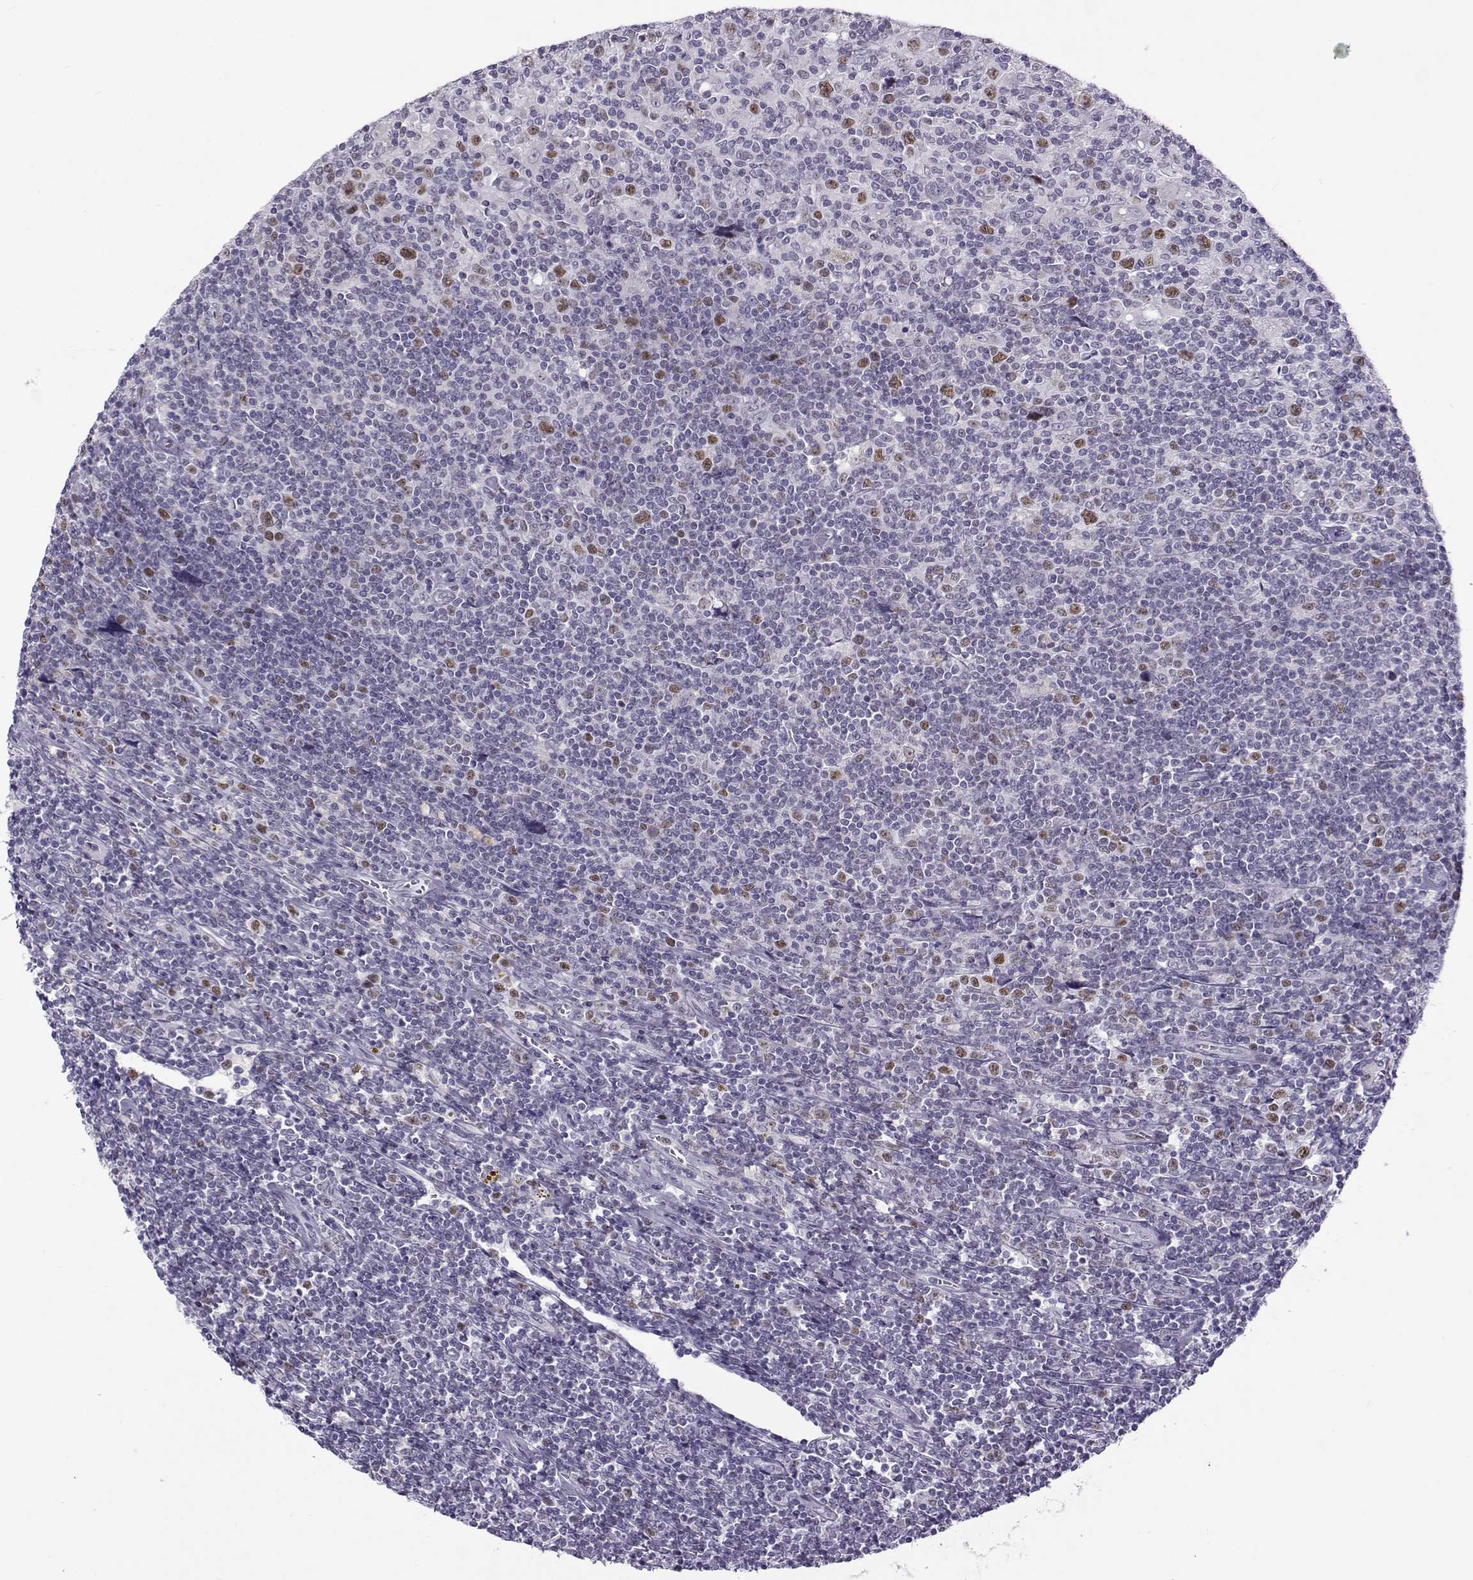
{"staining": {"intensity": "negative", "quantity": "none", "location": "none"}, "tissue": "lymphoma", "cell_type": "Tumor cells", "image_type": "cancer", "snomed": [{"axis": "morphology", "description": "Hodgkin's disease, NOS"}, {"axis": "topography", "description": "Lymph node"}], "caption": "IHC of human Hodgkin's disease displays no positivity in tumor cells.", "gene": "BACH1", "patient": {"sex": "male", "age": 40}}